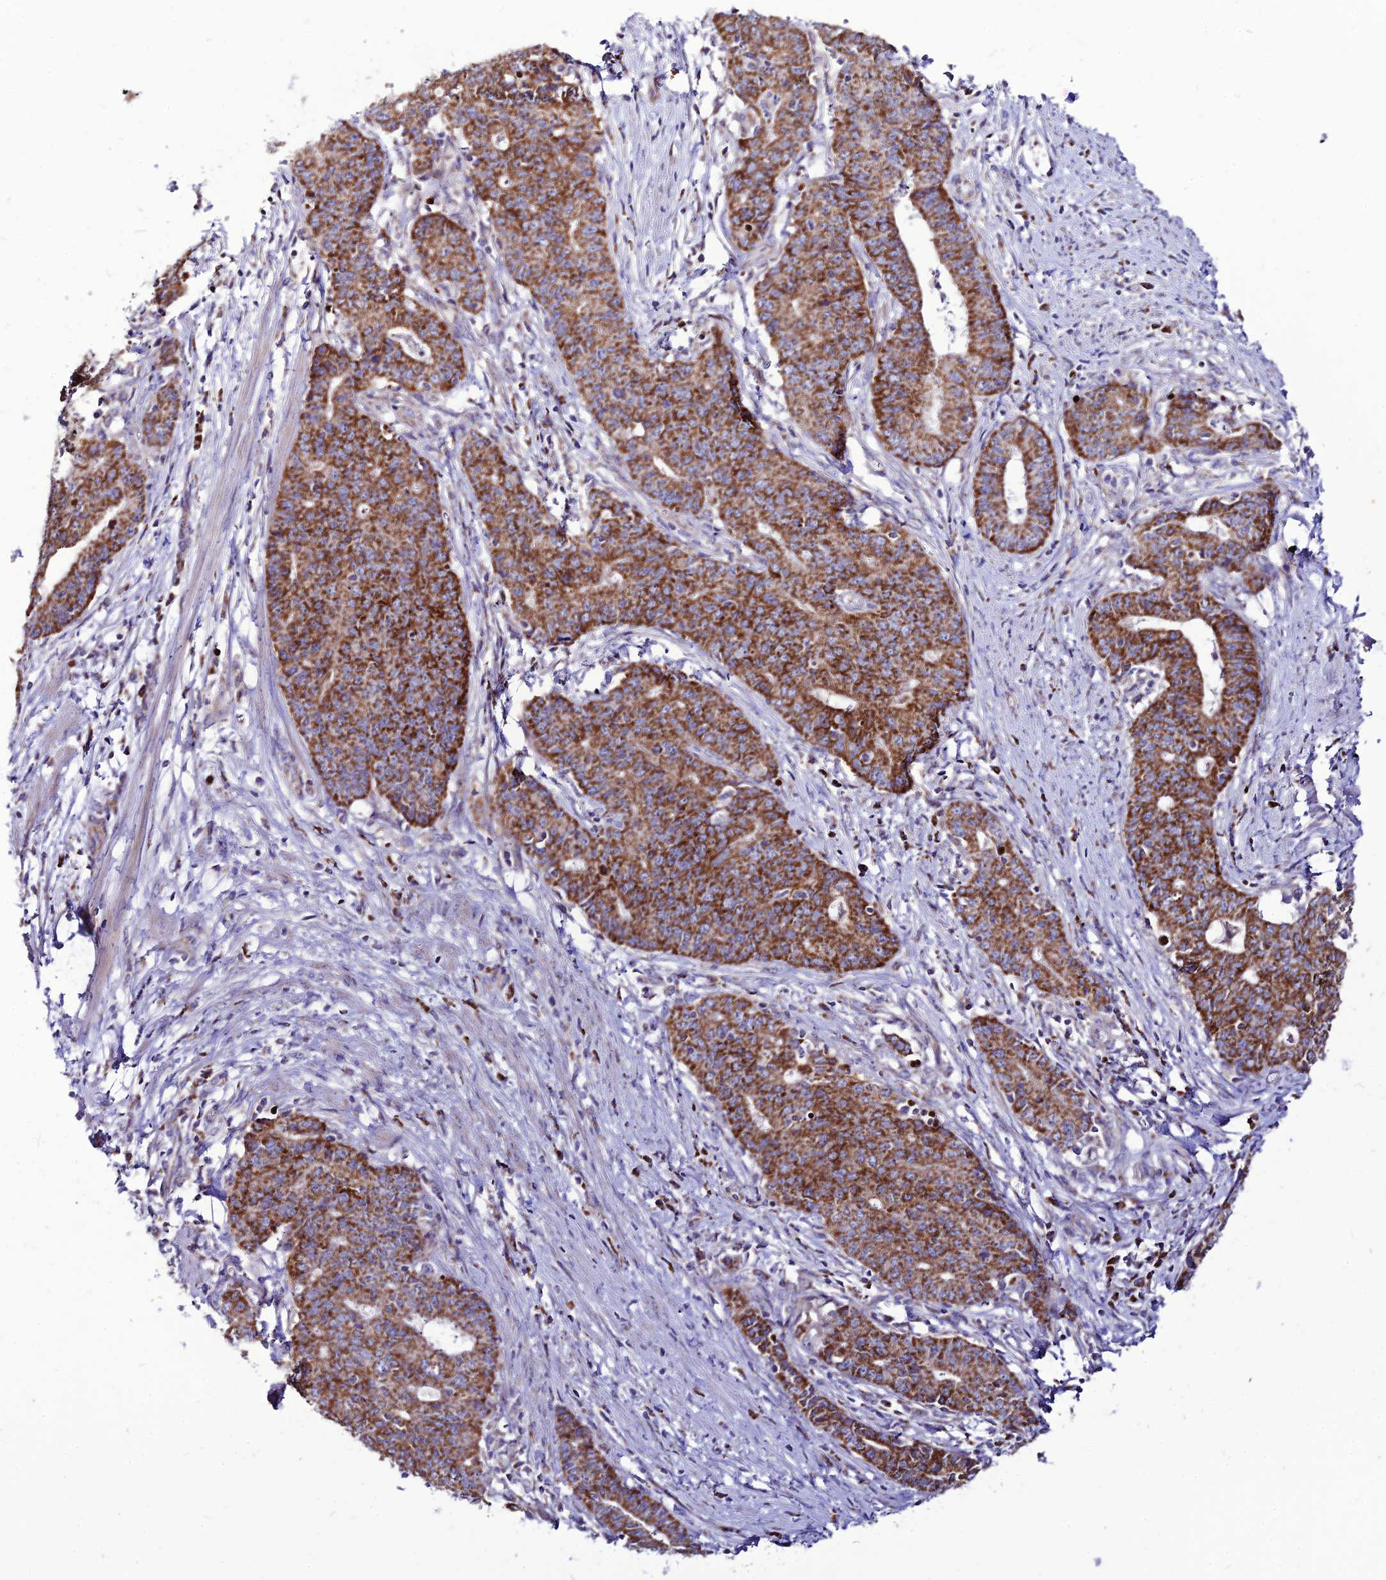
{"staining": {"intensity": "strong", "quantity": ">75%", "location": "cytoplasmic/membranous"}, "tissue": "endometrial cancer", "cell_type": "Tumor cells", "image_type": "cancer", "snomed": [{"axis": "morphology", "description": "Adenocarcinoma, NOS"}, {"axis": "topography", "description": "Endometrium"}], "caption": "The micrograph exhibits immunohistochemical staining of endometrial adenocarcinoma. There is strong cytoplasmic/membranous positivity is seen in approximately >75% of tumor cells.", "gene": "ECI1", "patient": {"sex": "female", "age": 59}}